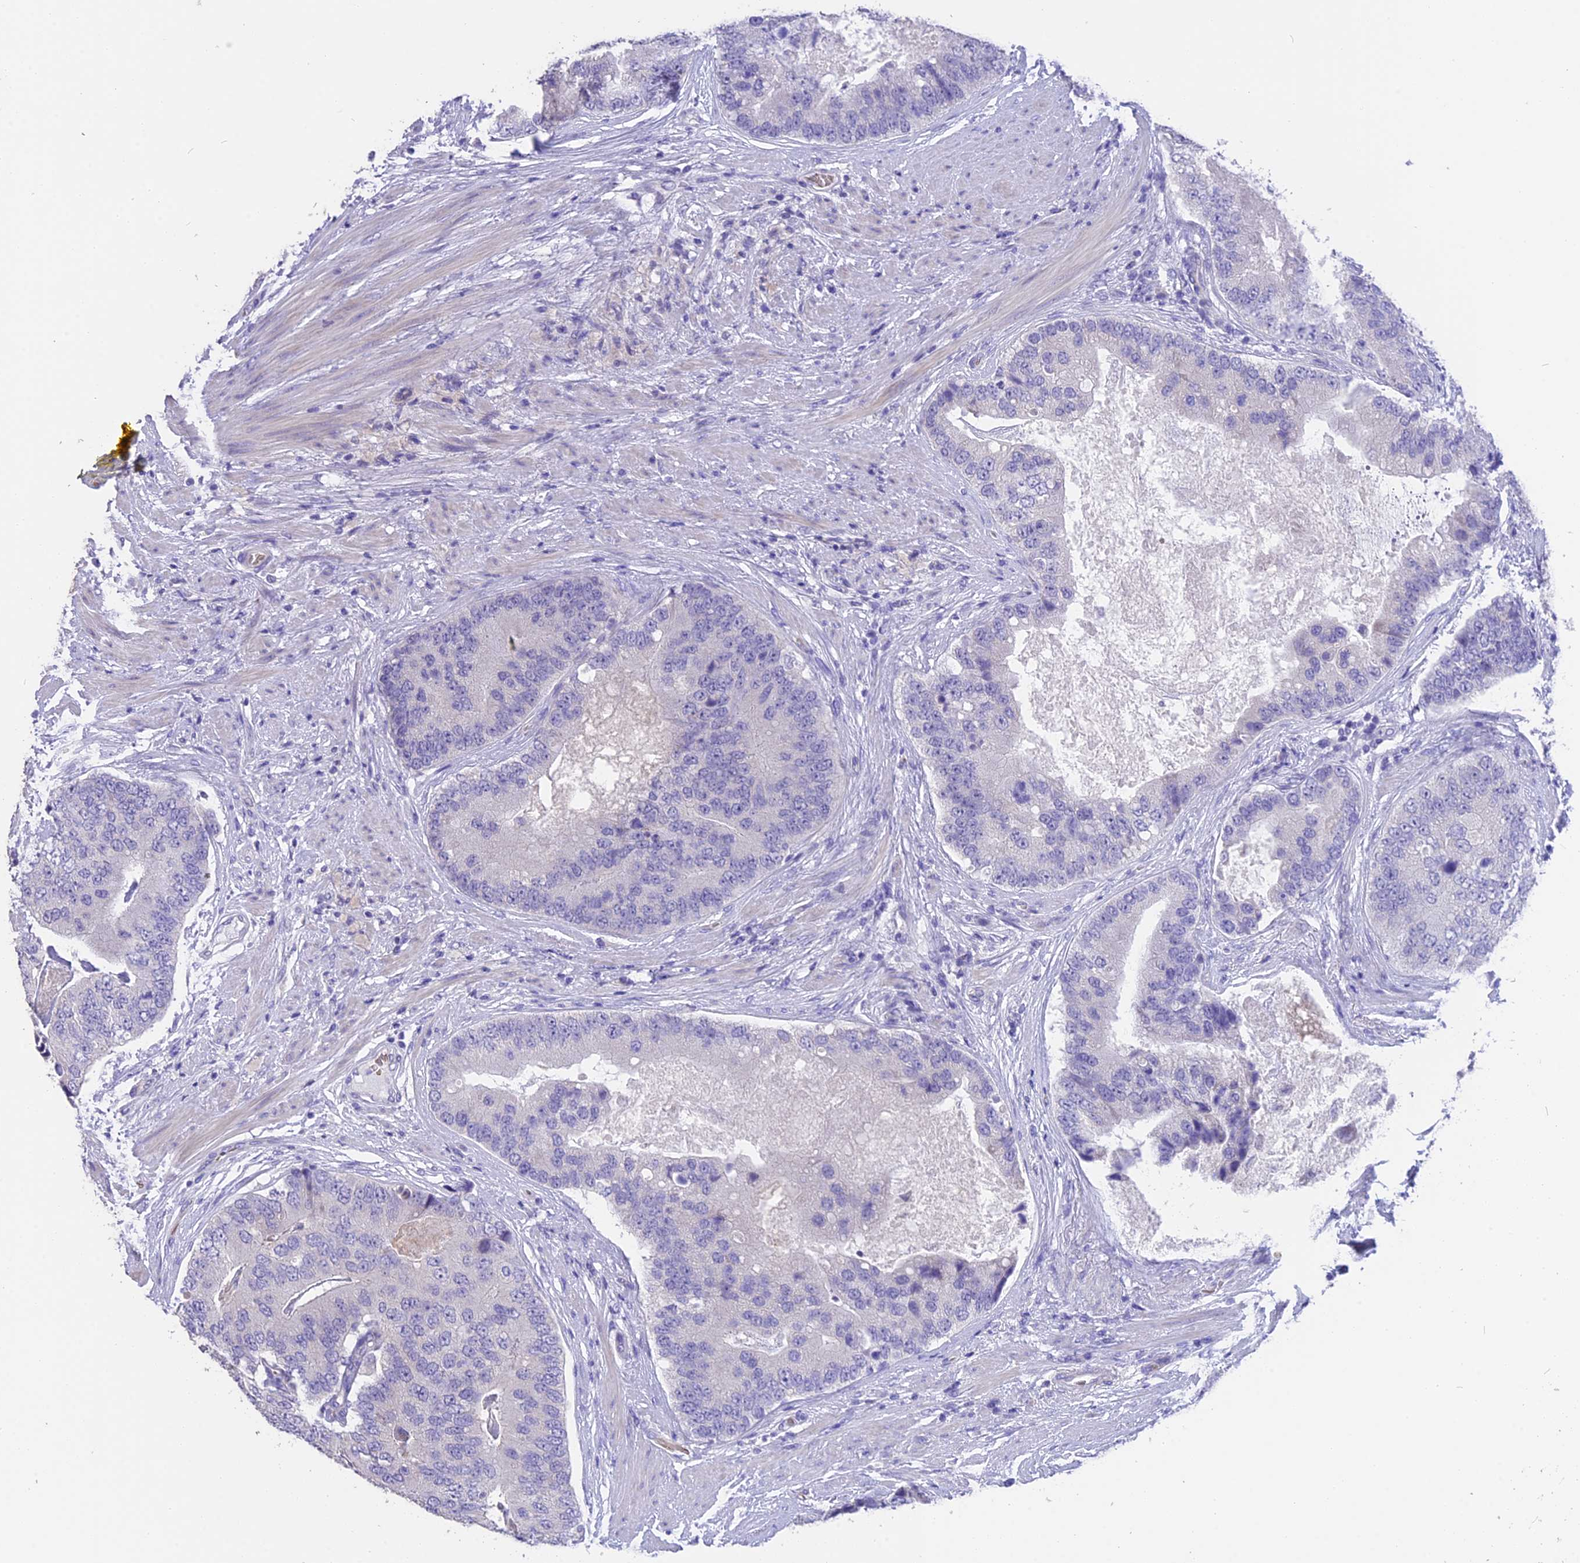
{"staining": {"intensity": "negative", "quantity": "none", "location": "none"}, "tissue": "prostate cancer", "cell_type": "Tumor cells", "image_type": "cancer", "snomed": [{"axis": "morphology", "description": "Adenocarcinoma, High grade"}, {"axis": "topography", "description": "Prostate"}], "caption": "This histopathology image is of prostate cancer stained with immunohistochemistry to label a protein in brown with the nuclei are counter-stained blue. There is no positivity in tumor cells.", "gene": "TNNC2", "patient": {"sex": "male", "age": 70}}